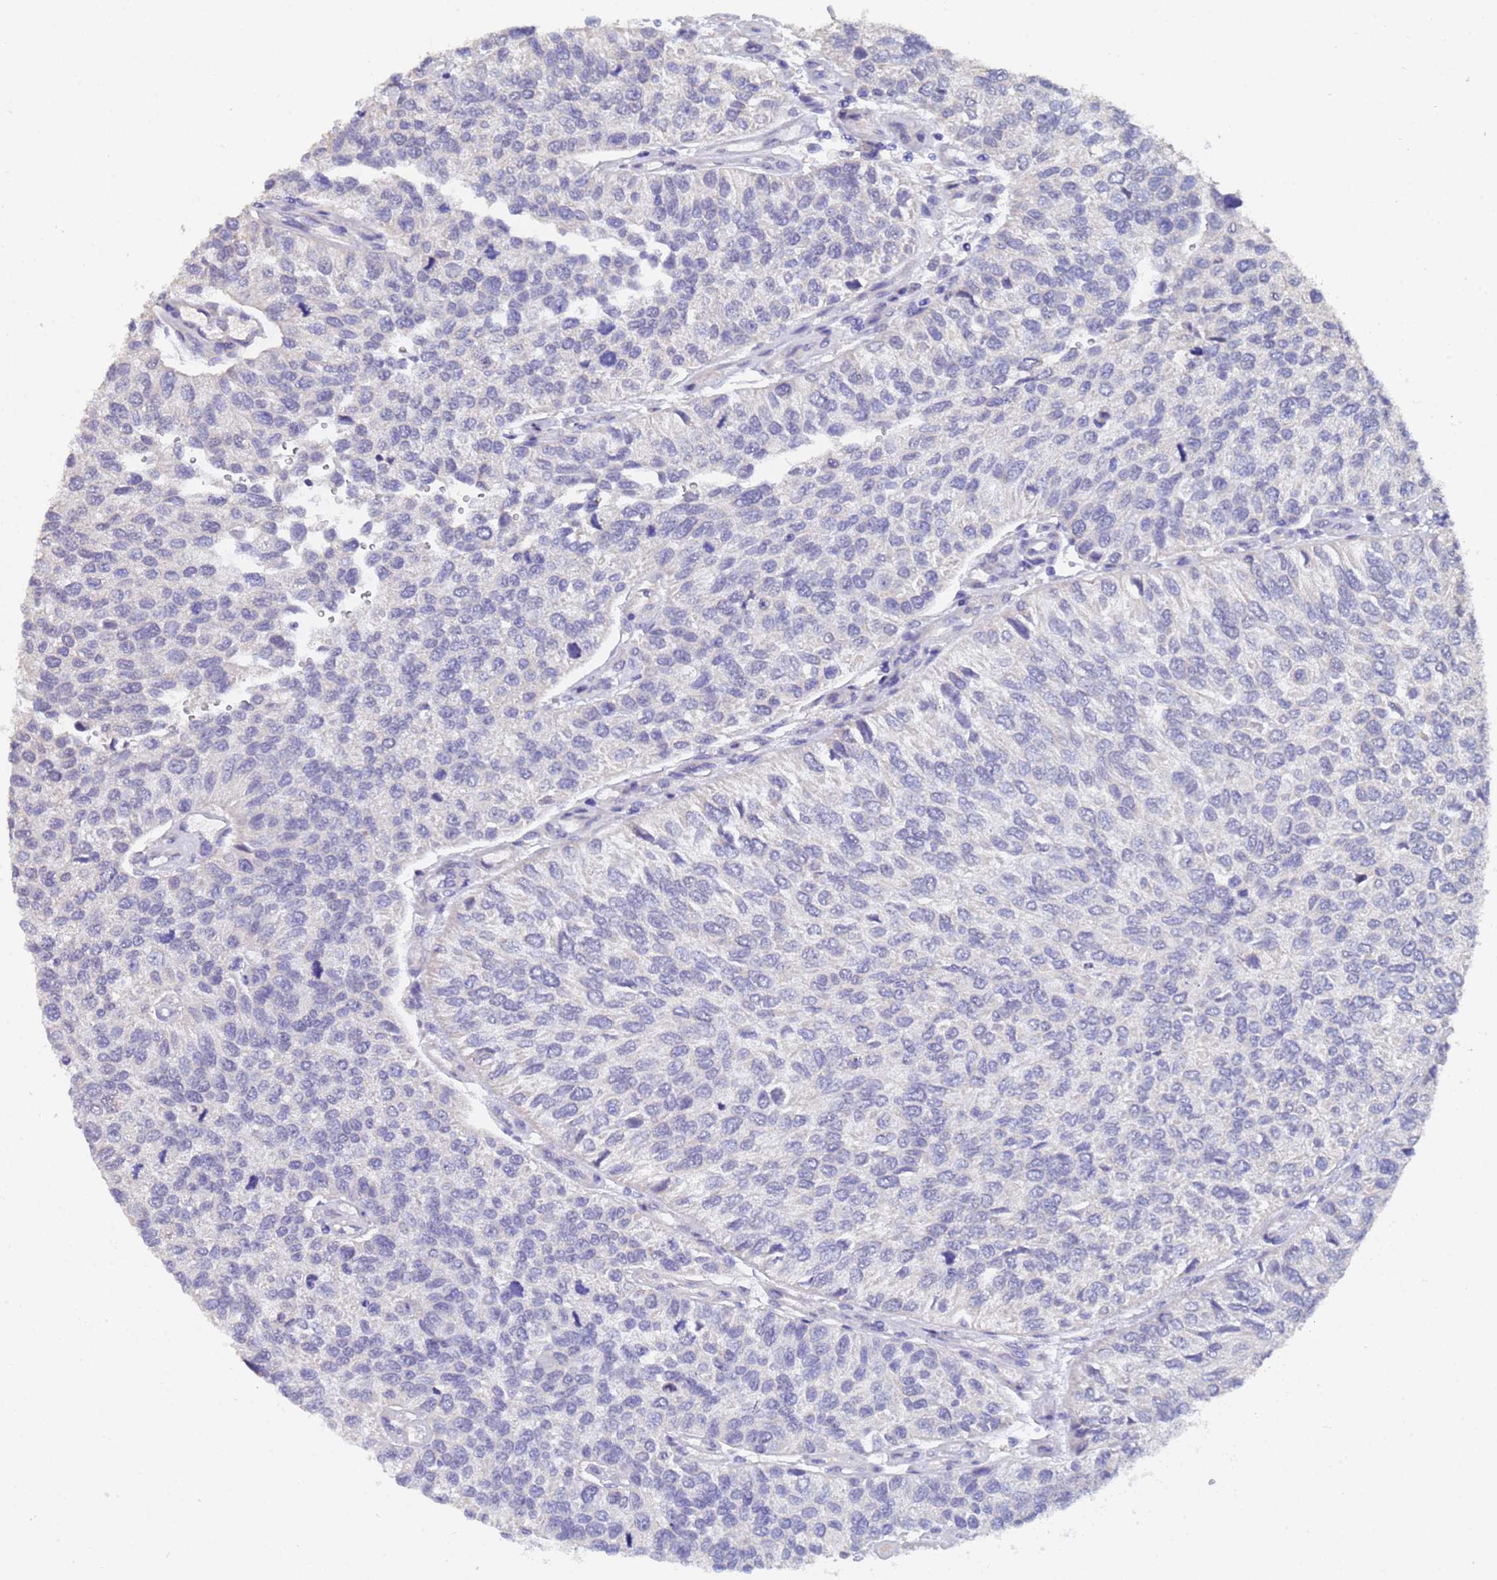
{"staining": {"intensity": "negative", "quantity": "none", "location": "none"}, "tissue": "urothelial cancer", "cell_type": "Tumor cells", "image_type": "cancer", "snomed": [{"axis": "morphology", "description": "Urothelial carcinoma, NOS"}, {"axis": "topography", "description": "Urinary bladder"}], "caption": "Immunohistochemical staining of human transitional cell carcinoma reveals no significant expression in tumor cells. (Brightfield microscopy of DAB immunohistochemistry (IHC) at high magnification).", "gene": "IHO1", "patient": {"sex": "male", "age": 55}}